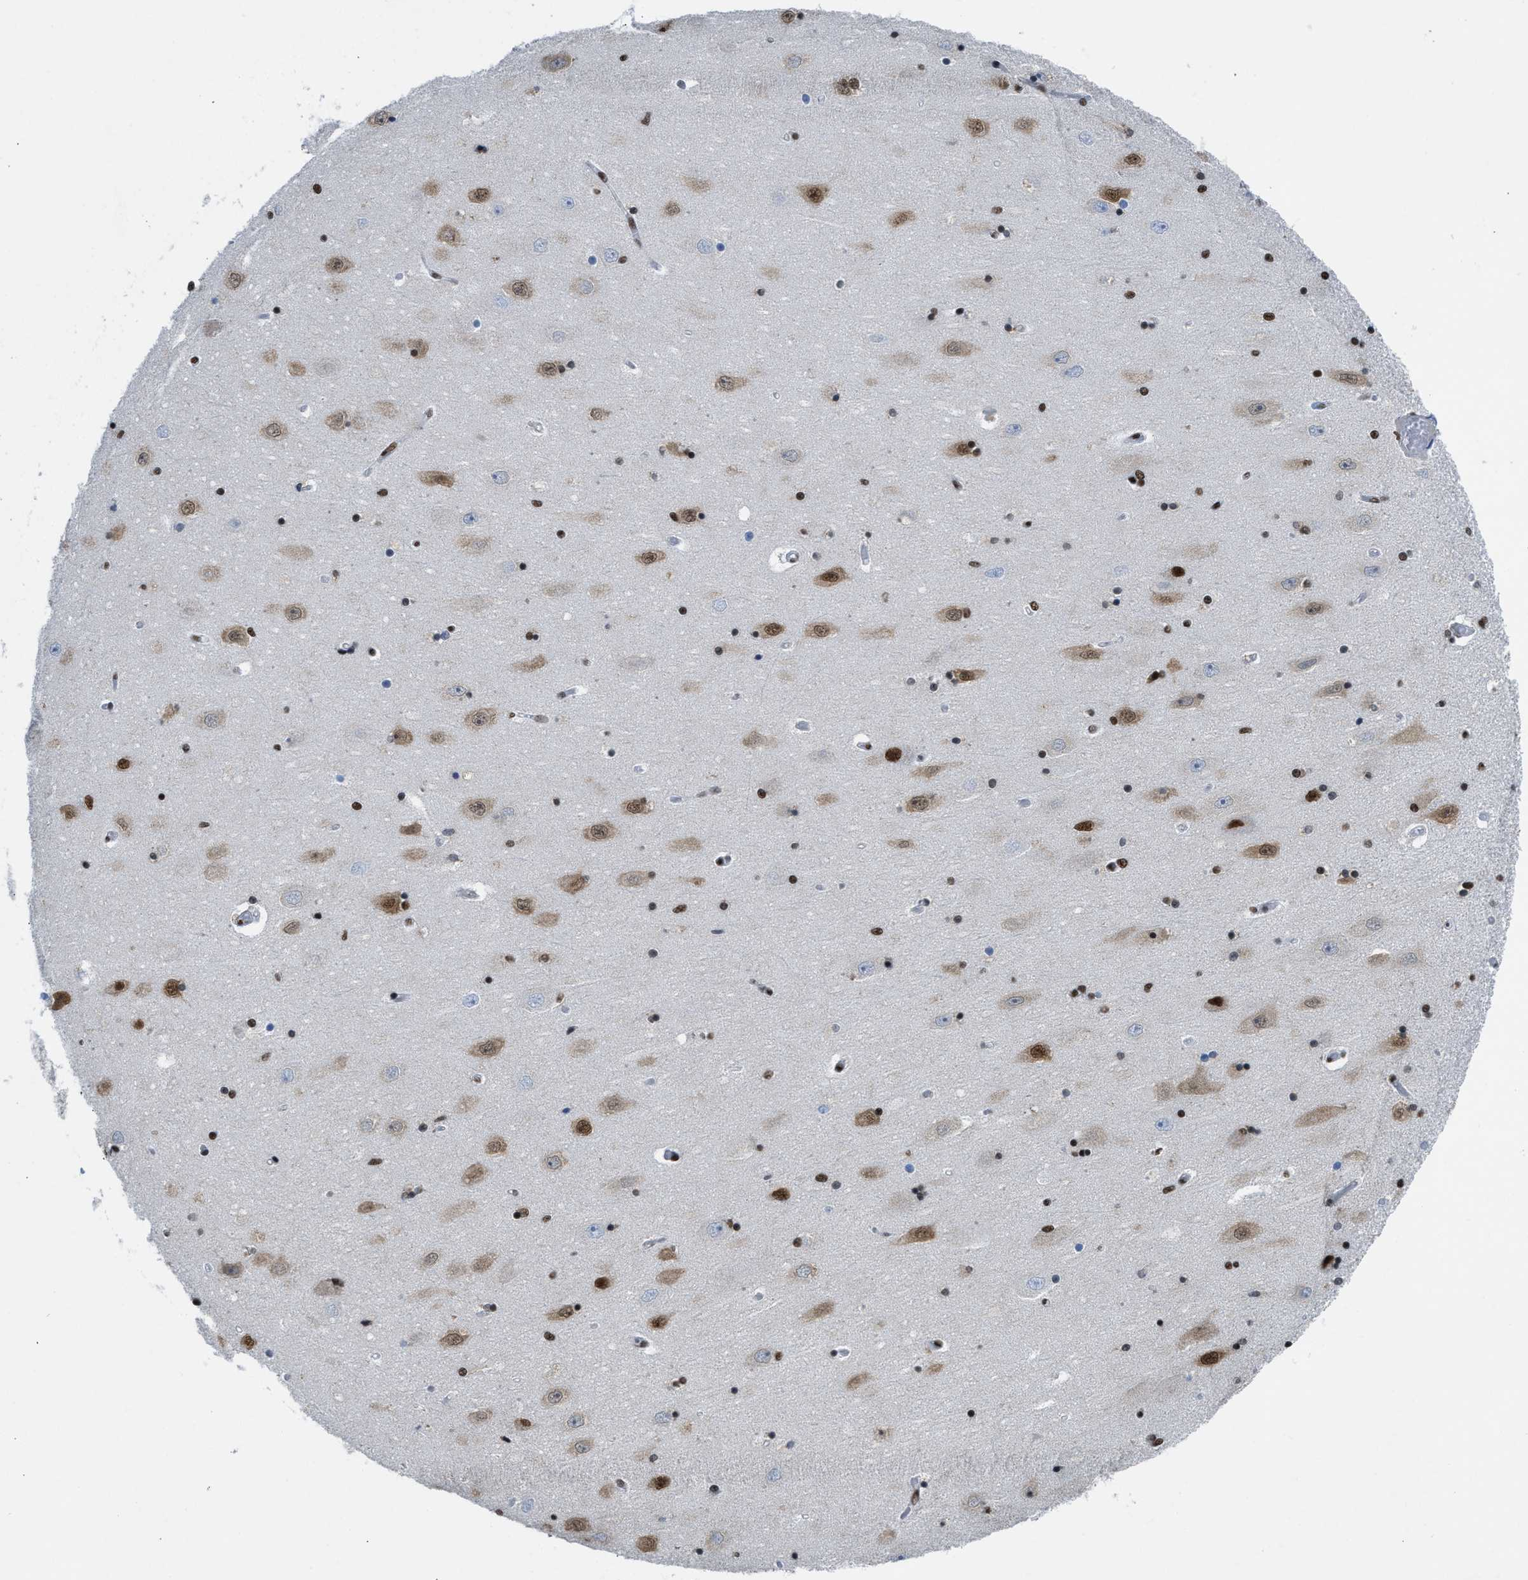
{"staining": {"intensity": "strong", "quantity": ">75%", "location": "nuclear"}, "tissue": "hippocampus", "cell_type": "Glial cells", "image_type": "normal", "snomed": [{"axis": "morphology", "description": "Normal tissue, NOS"}, {"axis": "topography", "description": "Hippocampus"}], "caption": "A micrograph showing strong nuclear expression in approximately >75% of glial cells in benign hippocampus, as visualized by brown immunohistochemical staining.", "gene": "SCAF4", "patient": {"sex": "female", "age": 54}}